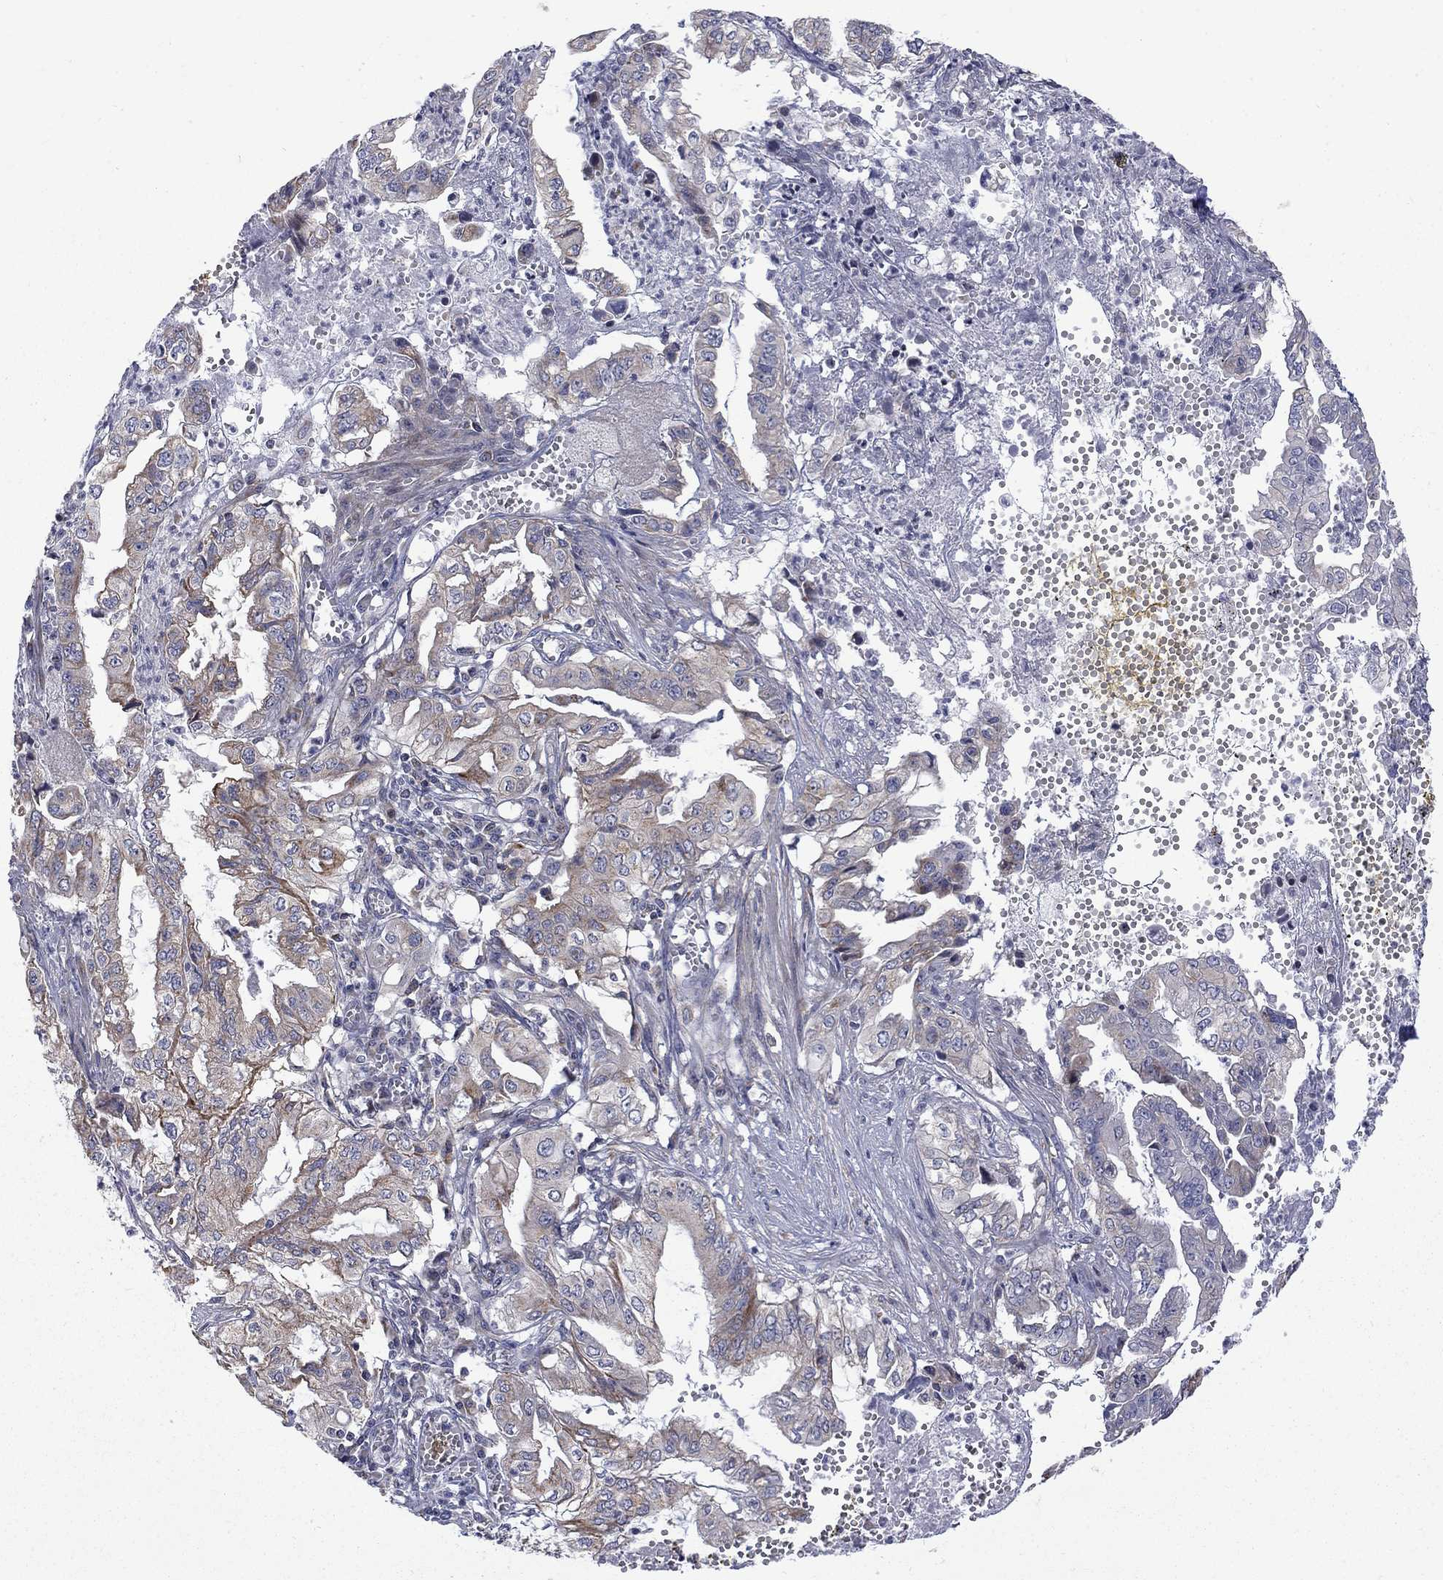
{"staining": {"intensity": "moderate", "quantity": "<25%", "location": "cytoplasmic/membranous"}, "tissue": "pancreatic cancer", "cell_type": "Tumor cells", "image_type": "cancer", "snomed": [{"axis": "morphology", "description": "Adenocarcinoma, NOS"}, {"axis": "topography", "description": "Pancreas"}], "caption": "Human pancreatic cancer stained for a protein (brown) demonstrates moderate cytoplasmic/membranous positive positivity in approximately <25% of tumor cells.", "gene": "SH2B1", "patient": {"sex": "male", "age": 68}}